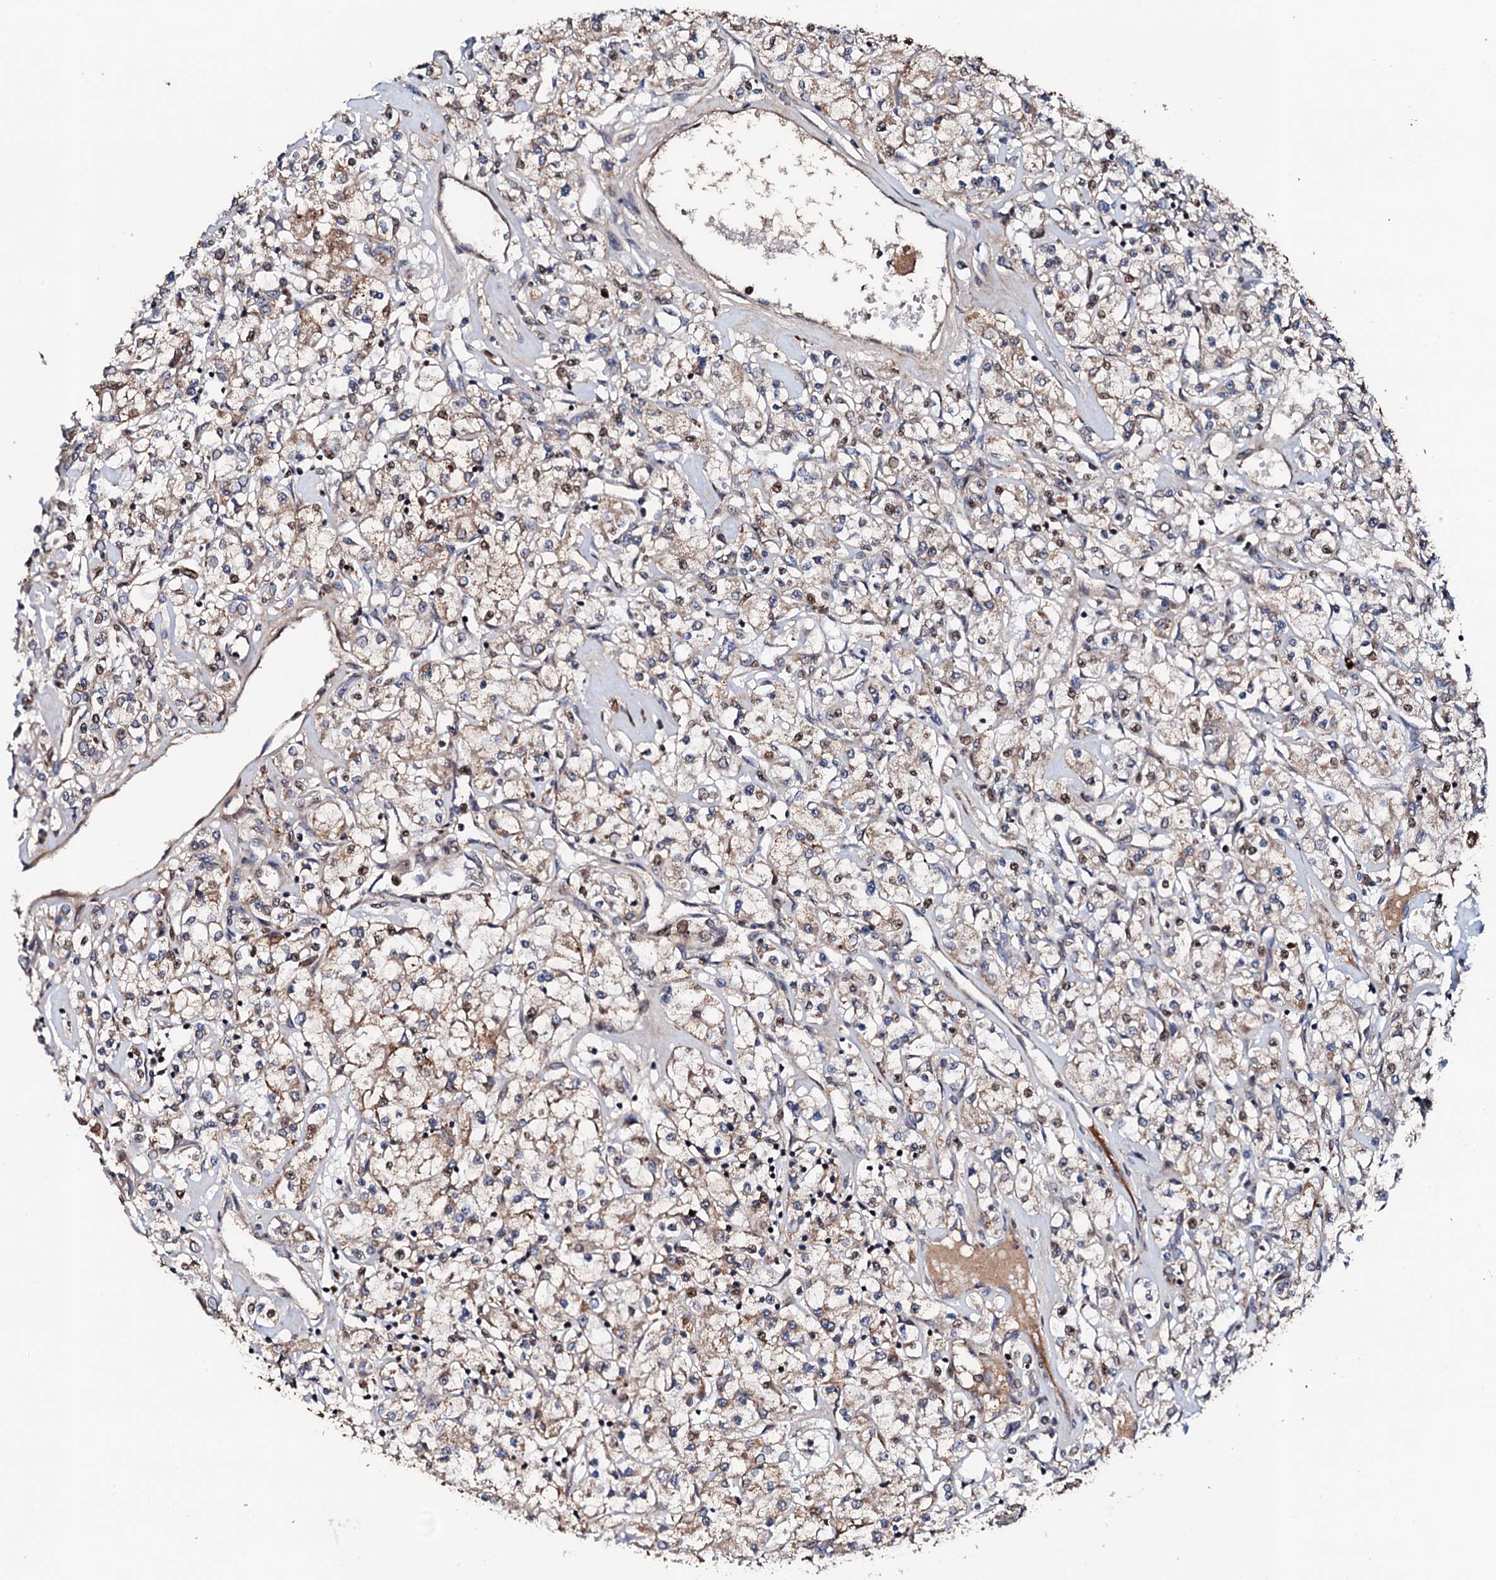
{"staining": {"intensity": "weak", "quantity": "25%-75%", "location": "cytoplasmic/membranous"}, "tissue": "renal cancer", "cell_type": "Tumor cells", "image_type": "cancer", "snomed": [{"axis": "morphology", "description": "Adenocarcinoma, NOS"}, {"axis": "topography", "description": "Kidney"}], "caption": "High-magnification brightfield microscopy of renal cancer stained with DAB (3,3'-diaminobenzidine) (brown) and counterstained with hematoxylin (blue). tumor cells exhibit weak cytoplasmic/membranous expression is appreciated in about25%-75% of cells.", "gene": "KIF18A", "patient": {"sex": "female", "age": 59}}